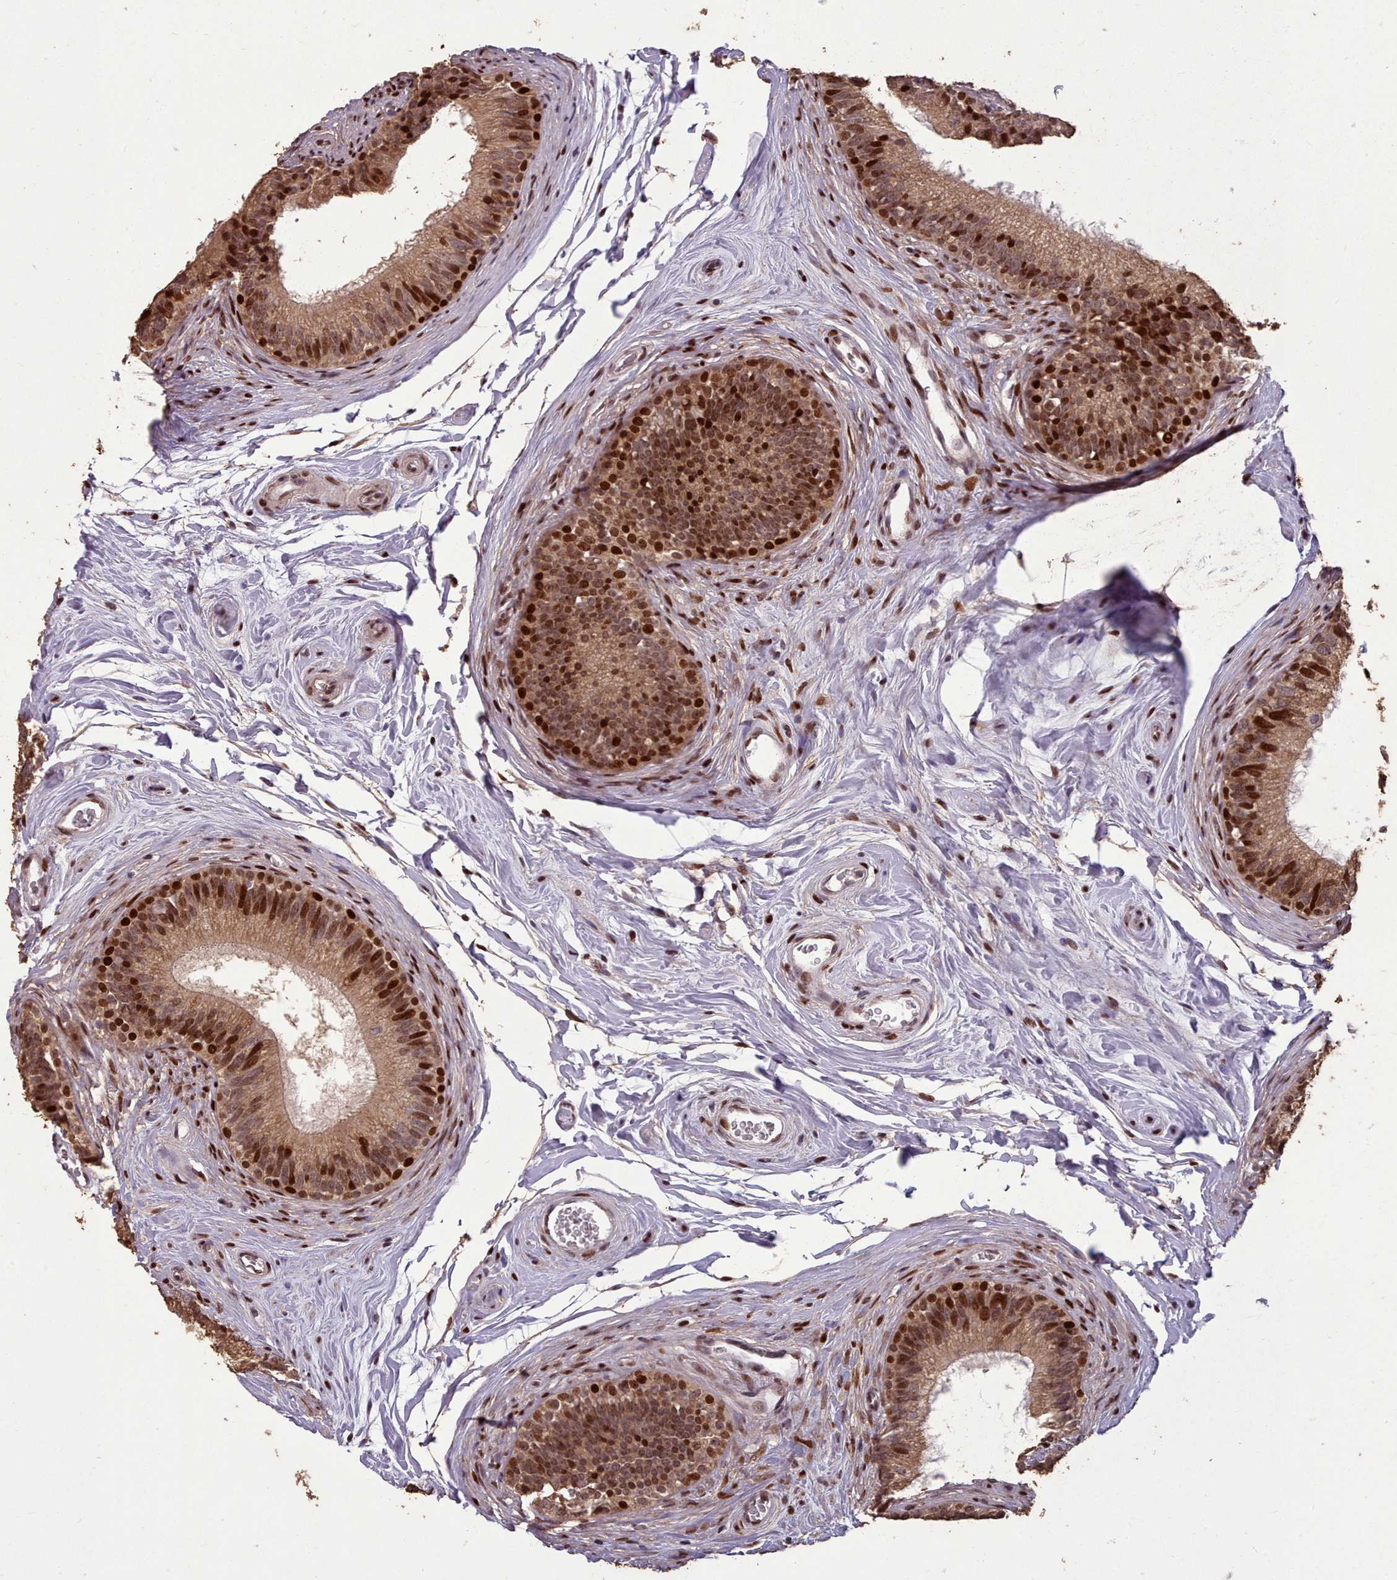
{"staining": {"intensity": "strong", "quantity": ">75%", "location": "cytoplasmic/membranous,nuclear"}, "tissue": "epididymis", "cell_type": "Glandular cells", "image_type": "normal", "snomed": [{"axis": "morphology", "description": "Normal tissue, NOS"}, {"axis": "topography", "description": "Epididymis"}], "caption": "Immunohistochemistry staining of unremarkable epididymis, which demonstrates high levels of strong cytoplasmic/membranous,nuclear staining in about >75% of glandular cells indicating strong cytoplasmic/membranous,nuclear protein staining. The staining was performed using DAB (3,3'-diaminobenzidine) (brown) for protein detection and nuclei were counterstained in hematoxylin (blue).", "gene": "ENSA", "patient": {"sex": "male", "age": 33}}